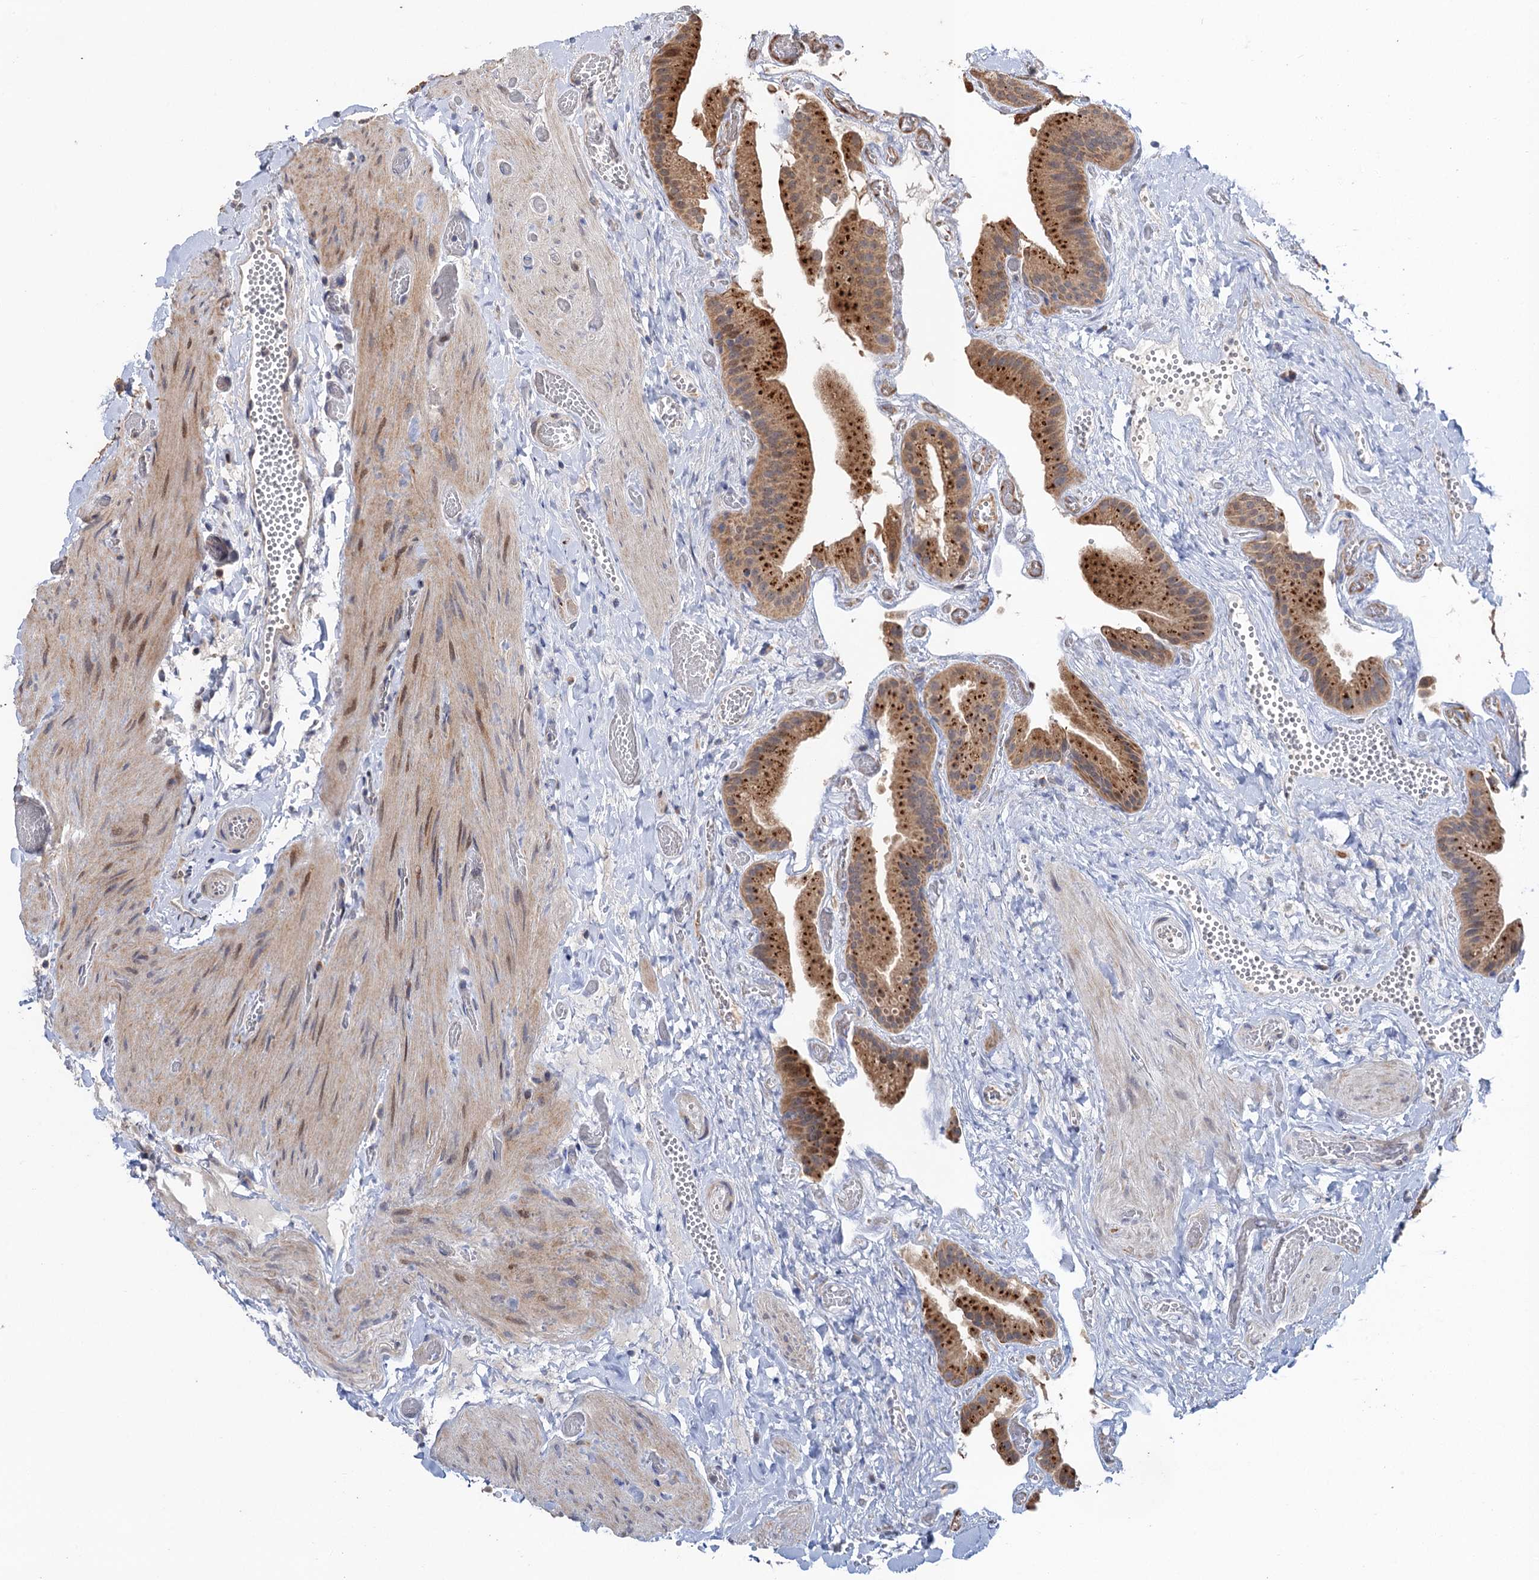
{"staining": {"intensity": "strong", "quantity": ">75%", "location": "cytoplasmic/membranous"}, "tissue": "gallbladder", "cell_type": "Glandular cells", "image_type": "normal", "snomed": [{"axis": "morphology", "description": "Normal tissue, NOS"}, {"axis": "topography", "description": "Gallbladder"}], "caption": "Strong cytoplasmic/membranous protein positivity is appreciated in about >75% of glandular cells in gallbladder.", "gene": "BMERB1", "patient": {"sex": "female", "age": 64}}